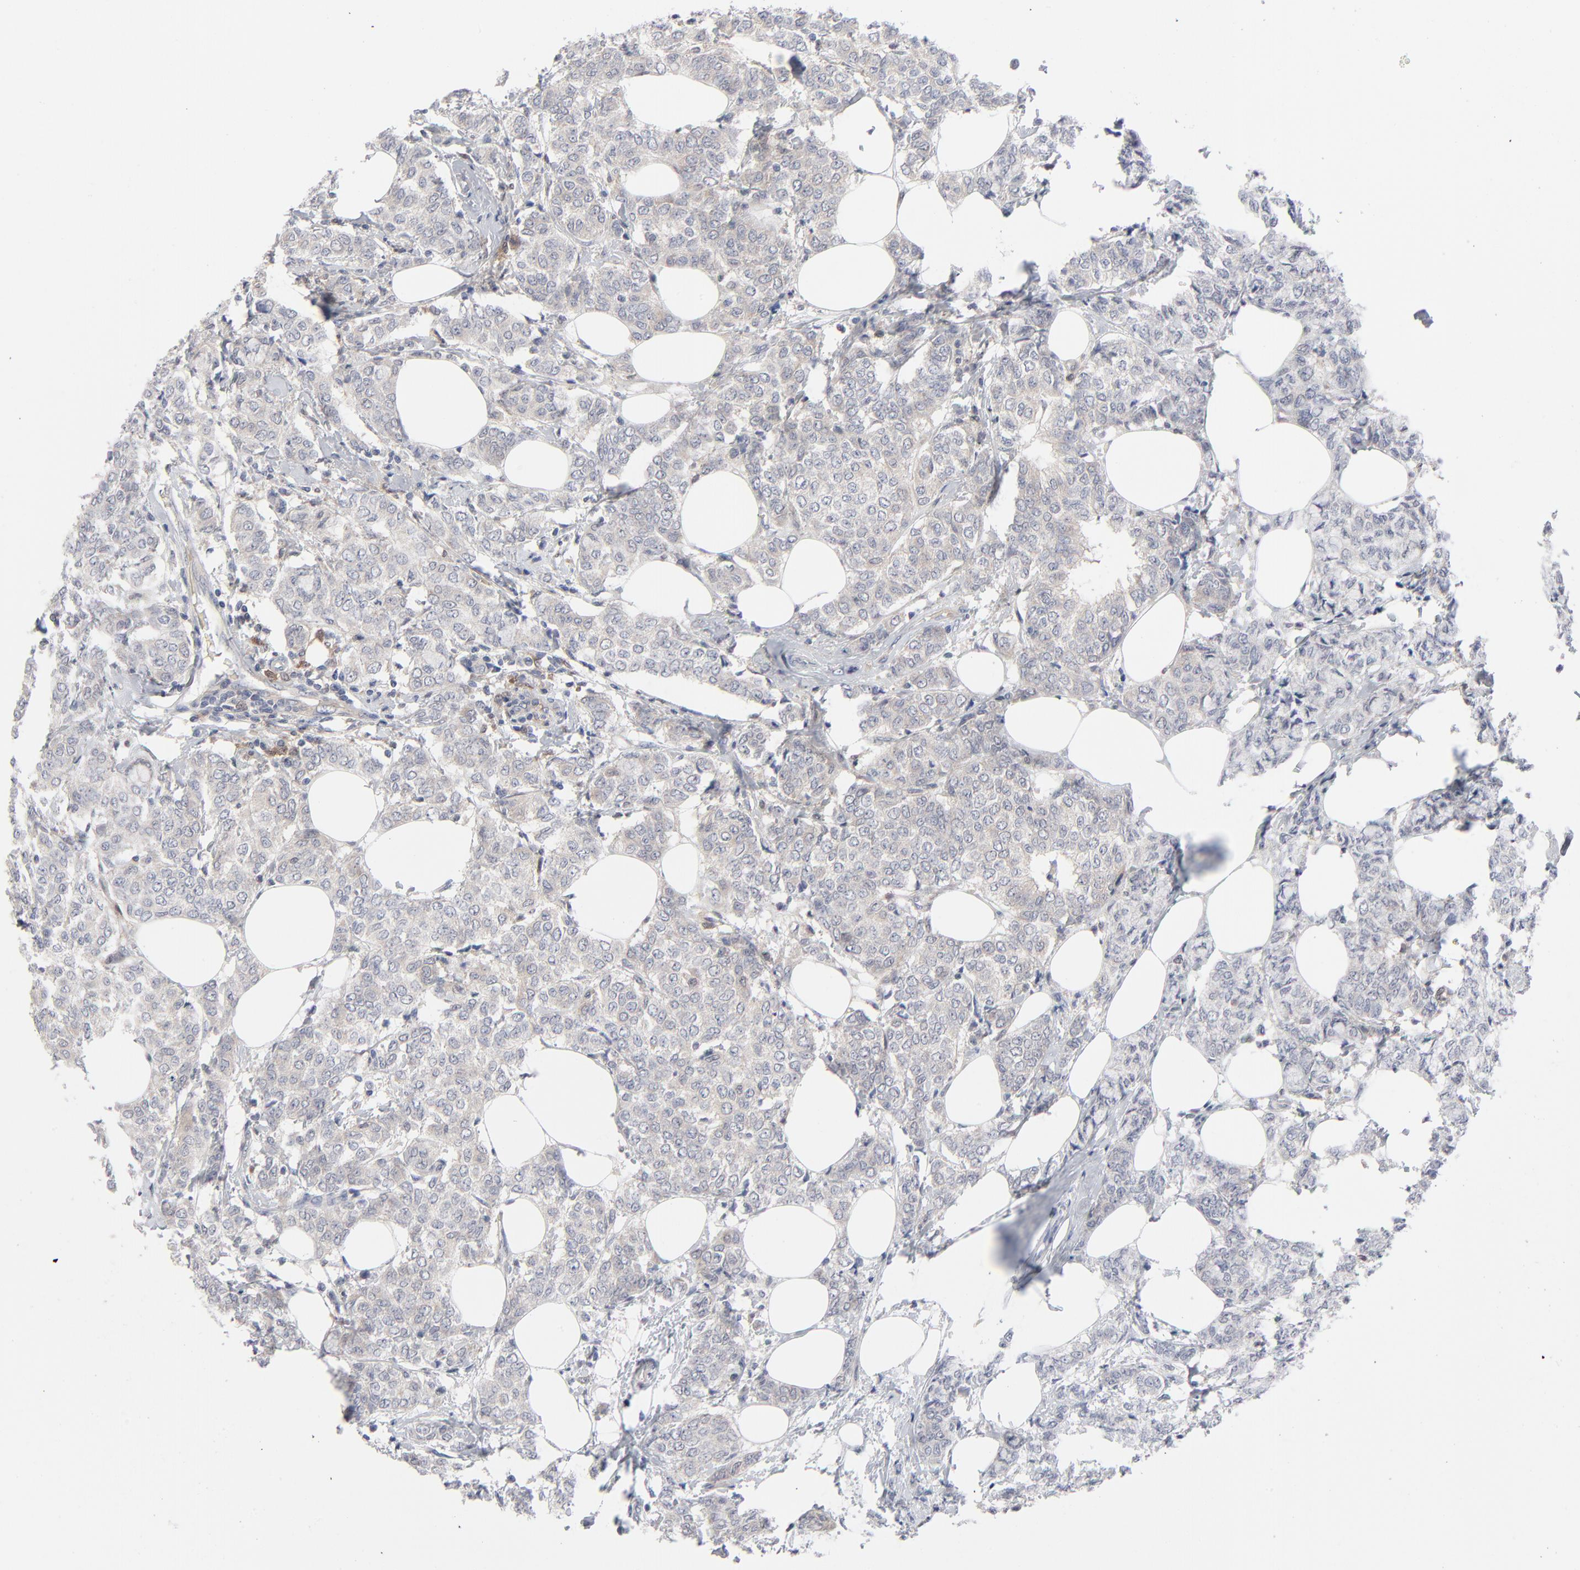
{"staining": {"intensity": "weak", "quantity": "<25%", "location": "cytoplasmic/membranous"}, "tissue": "breast cancer", "cell_type": "Tumor cells", "image_type": "cancer", "snomed": [{"axis": "morphology", "description": "Lobular carcinoma"}, {"axis": "topography", "description": "Breast"}], "caption": "This is an immunohistochemistry (IHC) photomicrograph of breast cancer. There is no positivity in tumor cells.", "gene": "BID", "patient": {"sex": "female", "age": 60}}